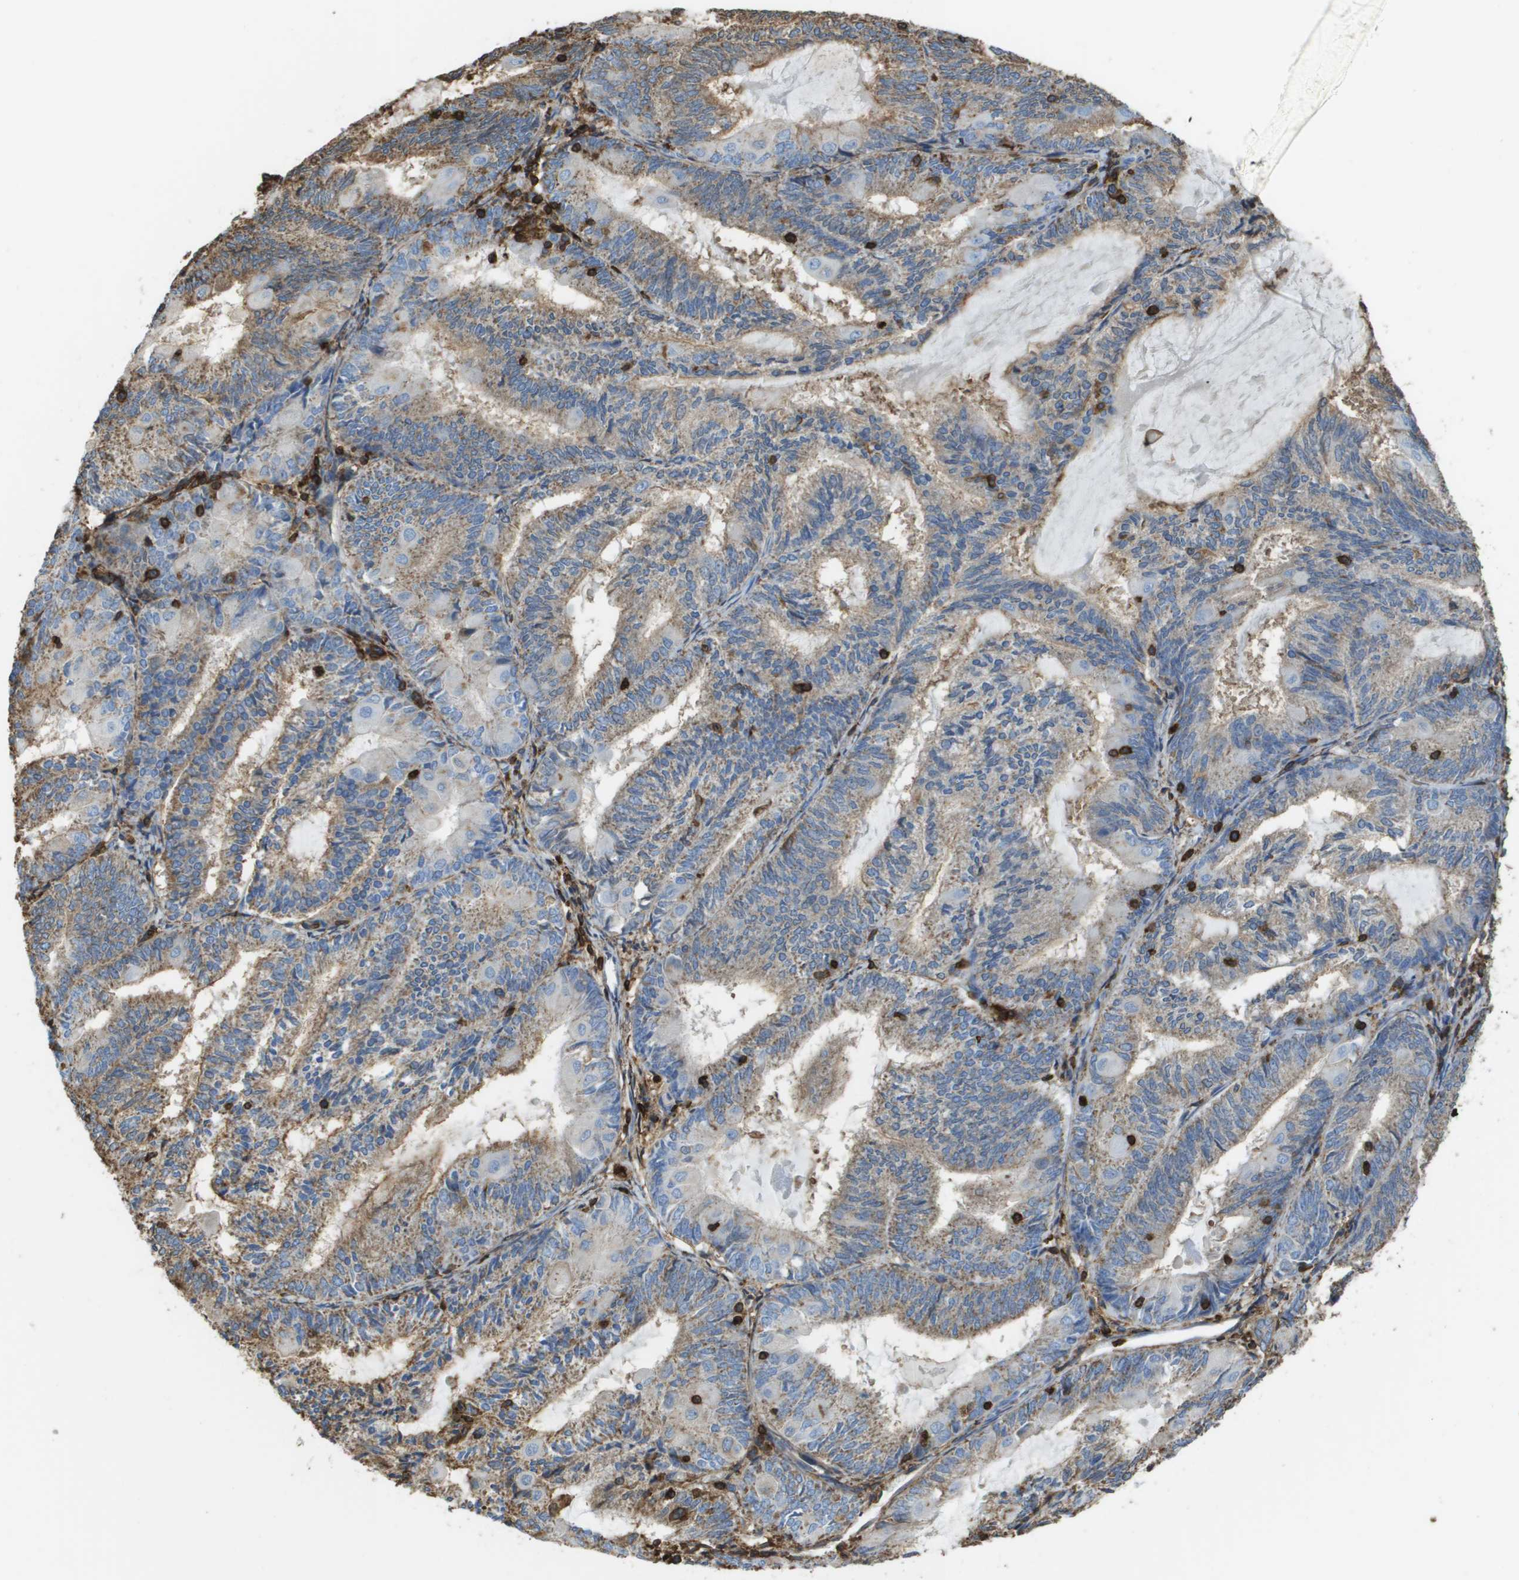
{"staining": {"intensity": "weak", "quantity": ">75%", "location": "cytoplasmic/membranous"}, "tissue": "endometrial cancer", "cell_type": "Tumor cells", "image_type": "cancer", "snomed": [{"axis": "morphology", "description": "Adenocarcinoma, NOS"}, {"axis": "topography", "description": "Endometrium"}], "caption": "IHC of human endometrial cancer displays low levels of weak cytoplasmic/membranous expression in approximately >75% of tumor cells.", "gene": "PASK", "patient": {"sex": "female", "age": 81}}